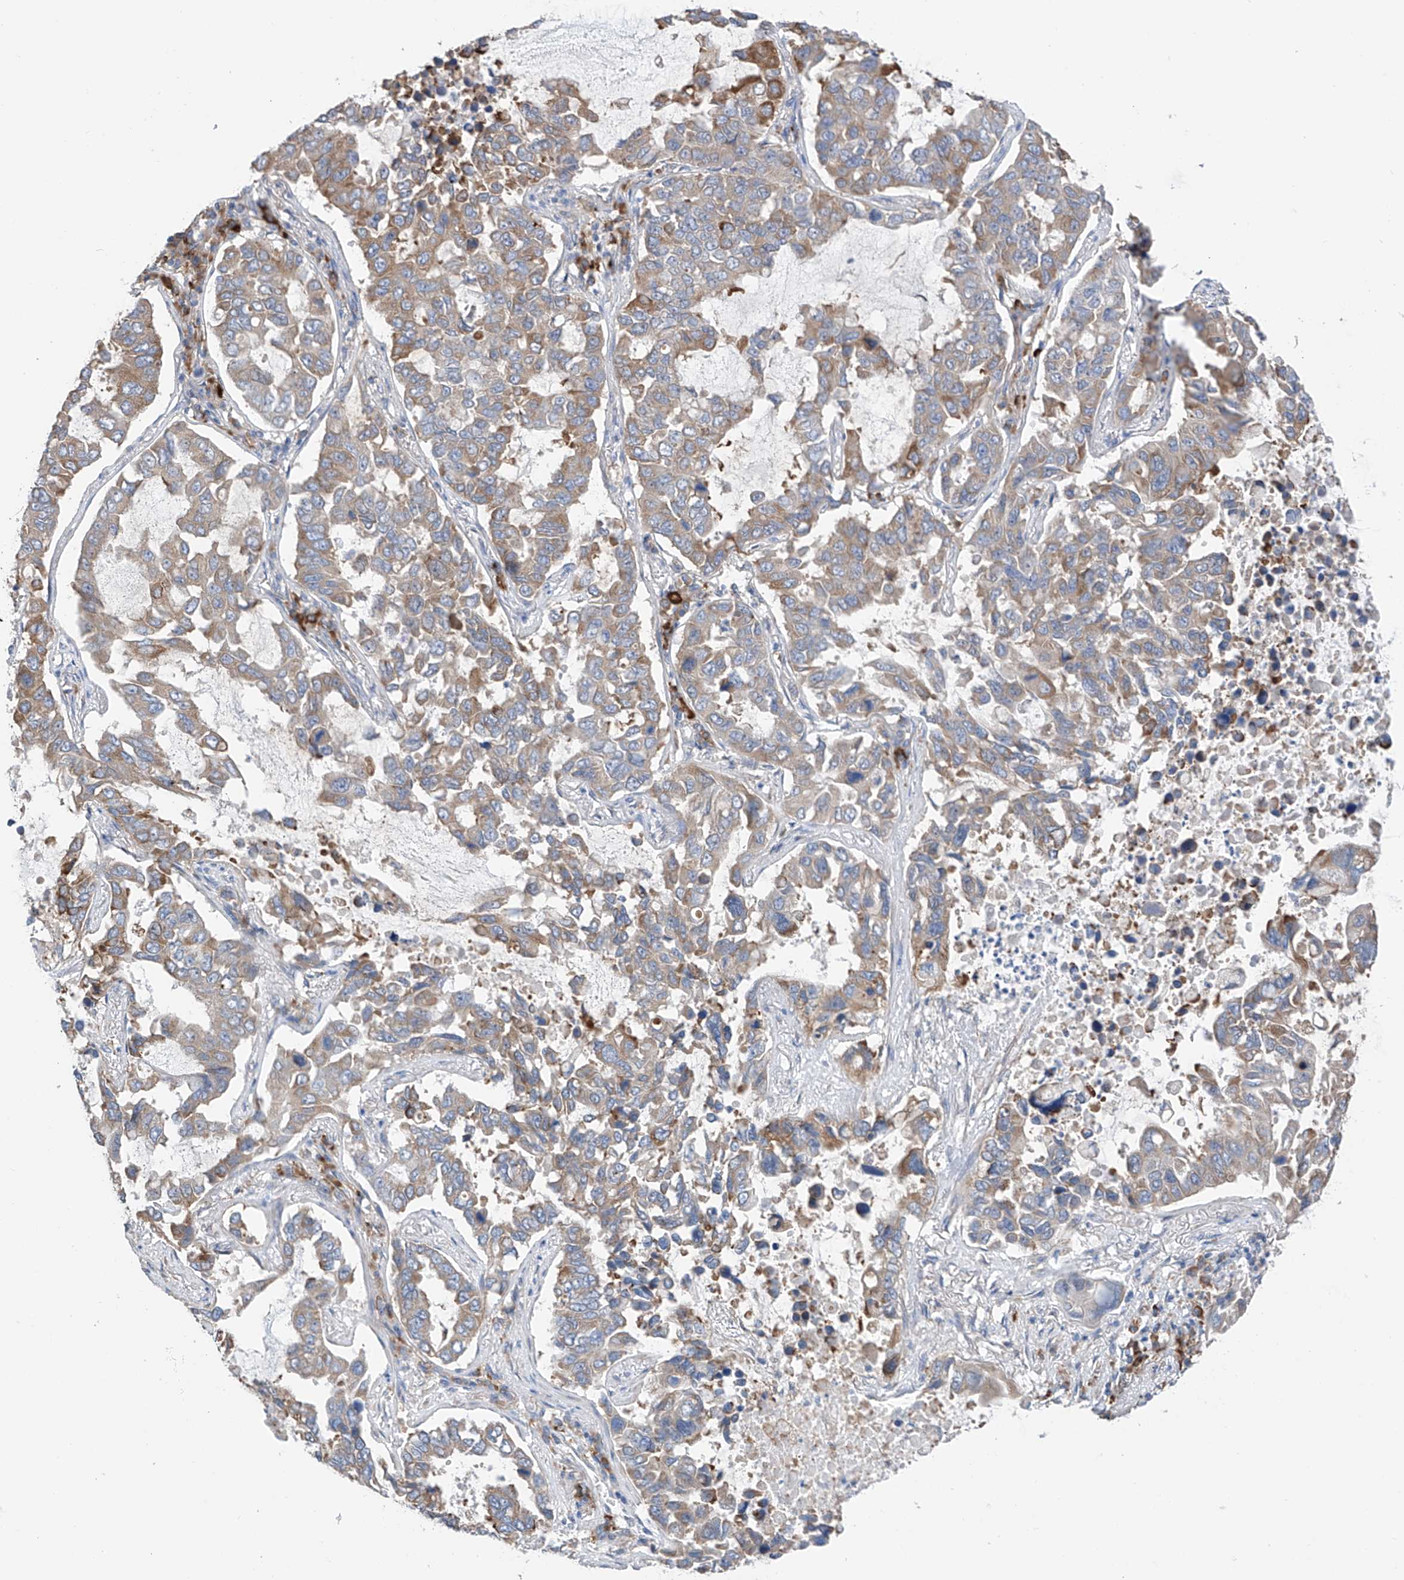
{"staining": {"intensity": "weak", "quantity": "25%-75%", "location": "cytoplasmic/membranous"}, "tissue": "lung cancer", "cell_type": "Tumor cells", "image_type": "cancer", "snomed": [{"axis": "morphology", "description": "Adenocarcinoma, NOS"}, {"axis": "topography", "description": "Lung"}], "caption": "Weak cytoplasmic/membranous expression for a protein is identified in approximately 25%-75% of tumor cells of lung cancer (adenocarcinoma) using immunohistochemistry (IHC).", "gene": "REC8", "patient": {"sex": "male", "age": 64}}